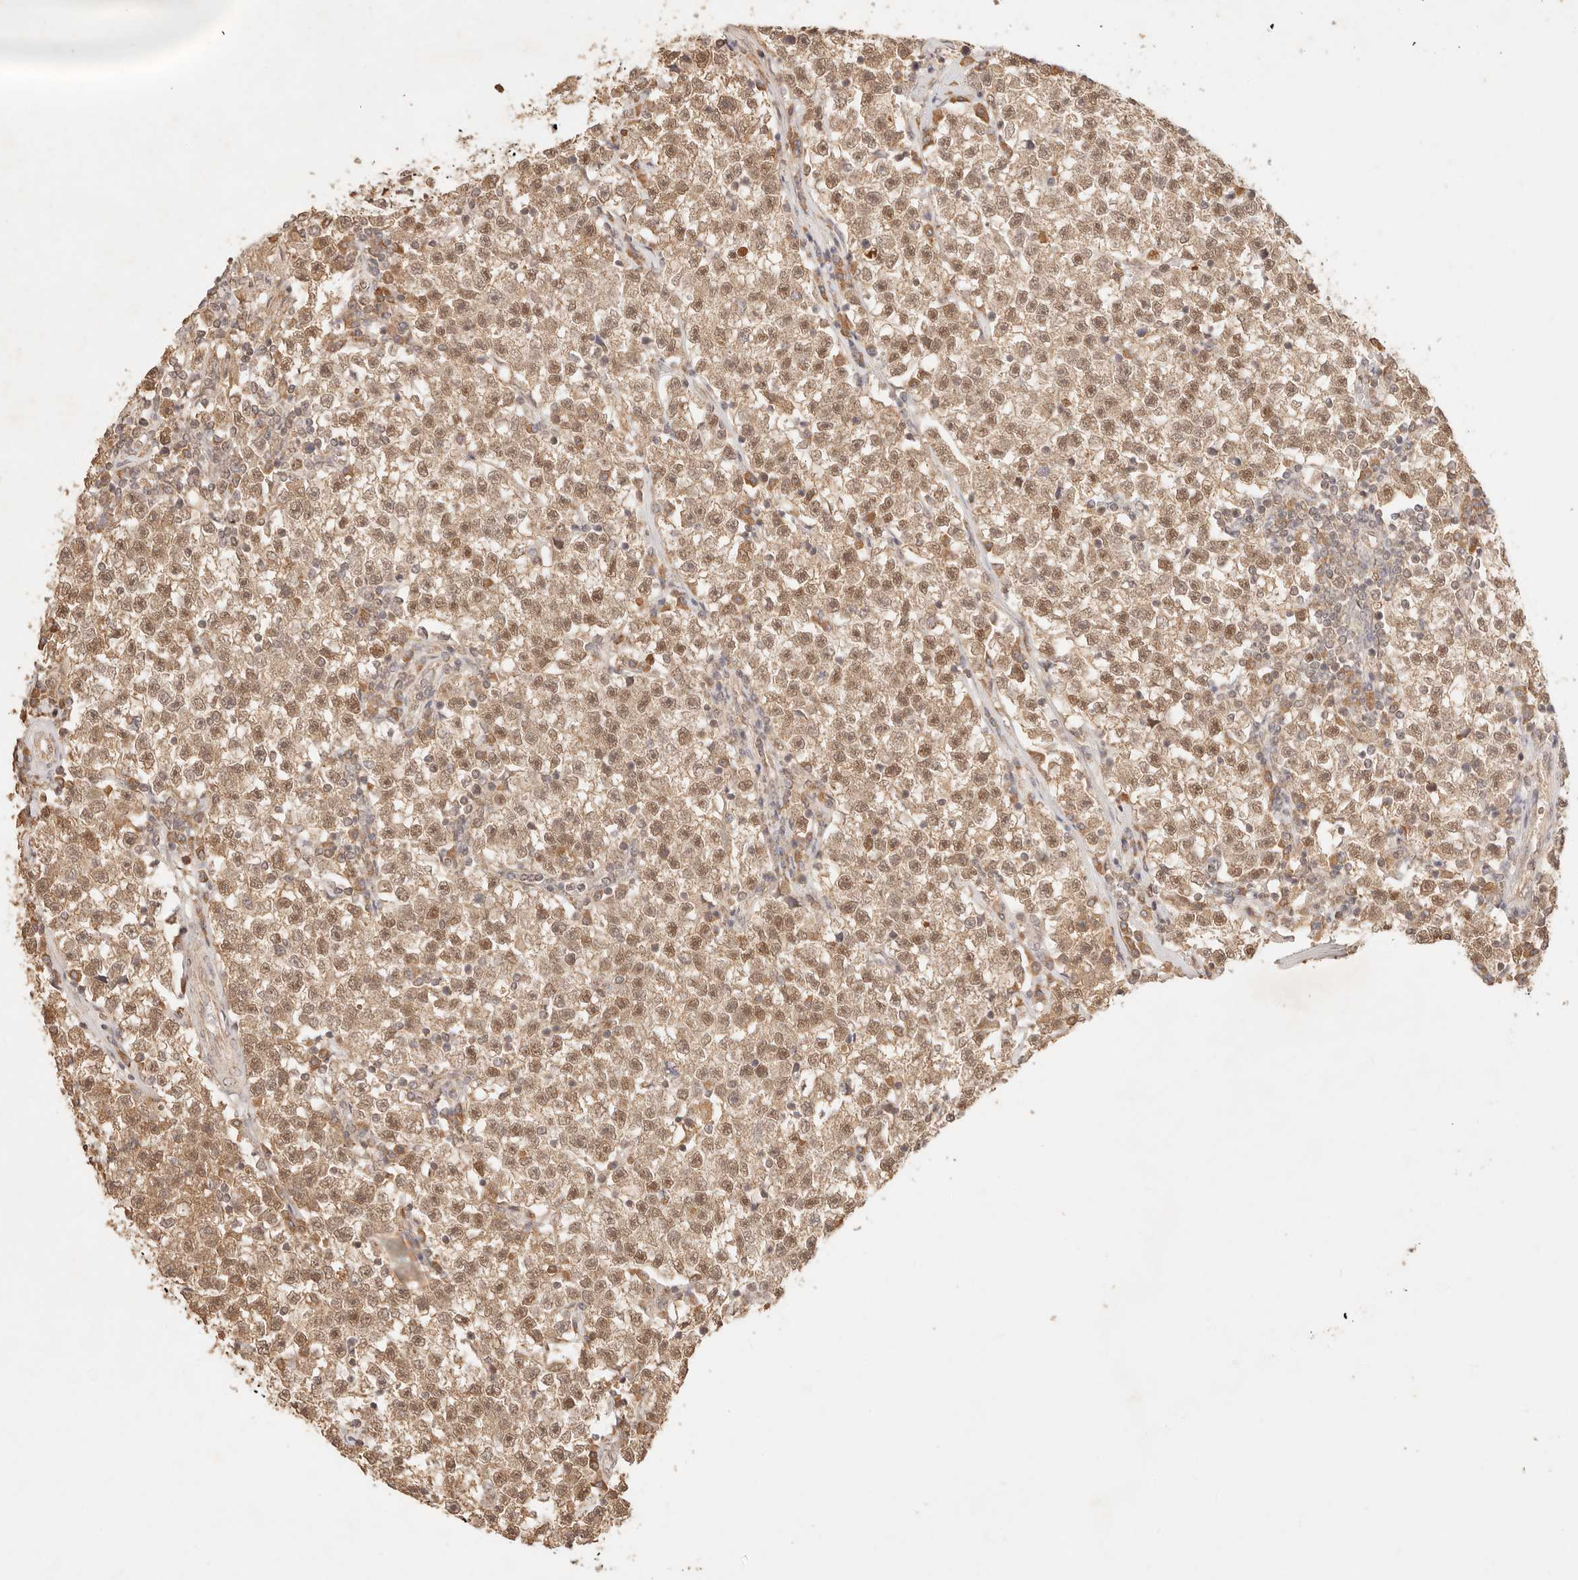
{"staining": {"intensity": "moderate", "quantity": ">75%", "location": "cytoplasmic/membranous,nuclear"}, "tissue": "testis cancer", "cell_type": "Tumor cells", "image_type": "cancer", "snomed": [{"axis": "morphology", "description": "Seminoma, NOS"}, {"axis": "topography", "description": "Testis"}], "caption": "Protein analysis of testis seminoma tissue exhibits moderate cytoplasmic/membranous and nuclear staining in about >75% of tumor cells.", "gene": "TRIM11", "patient": {"sex": "male", "age": 22}}